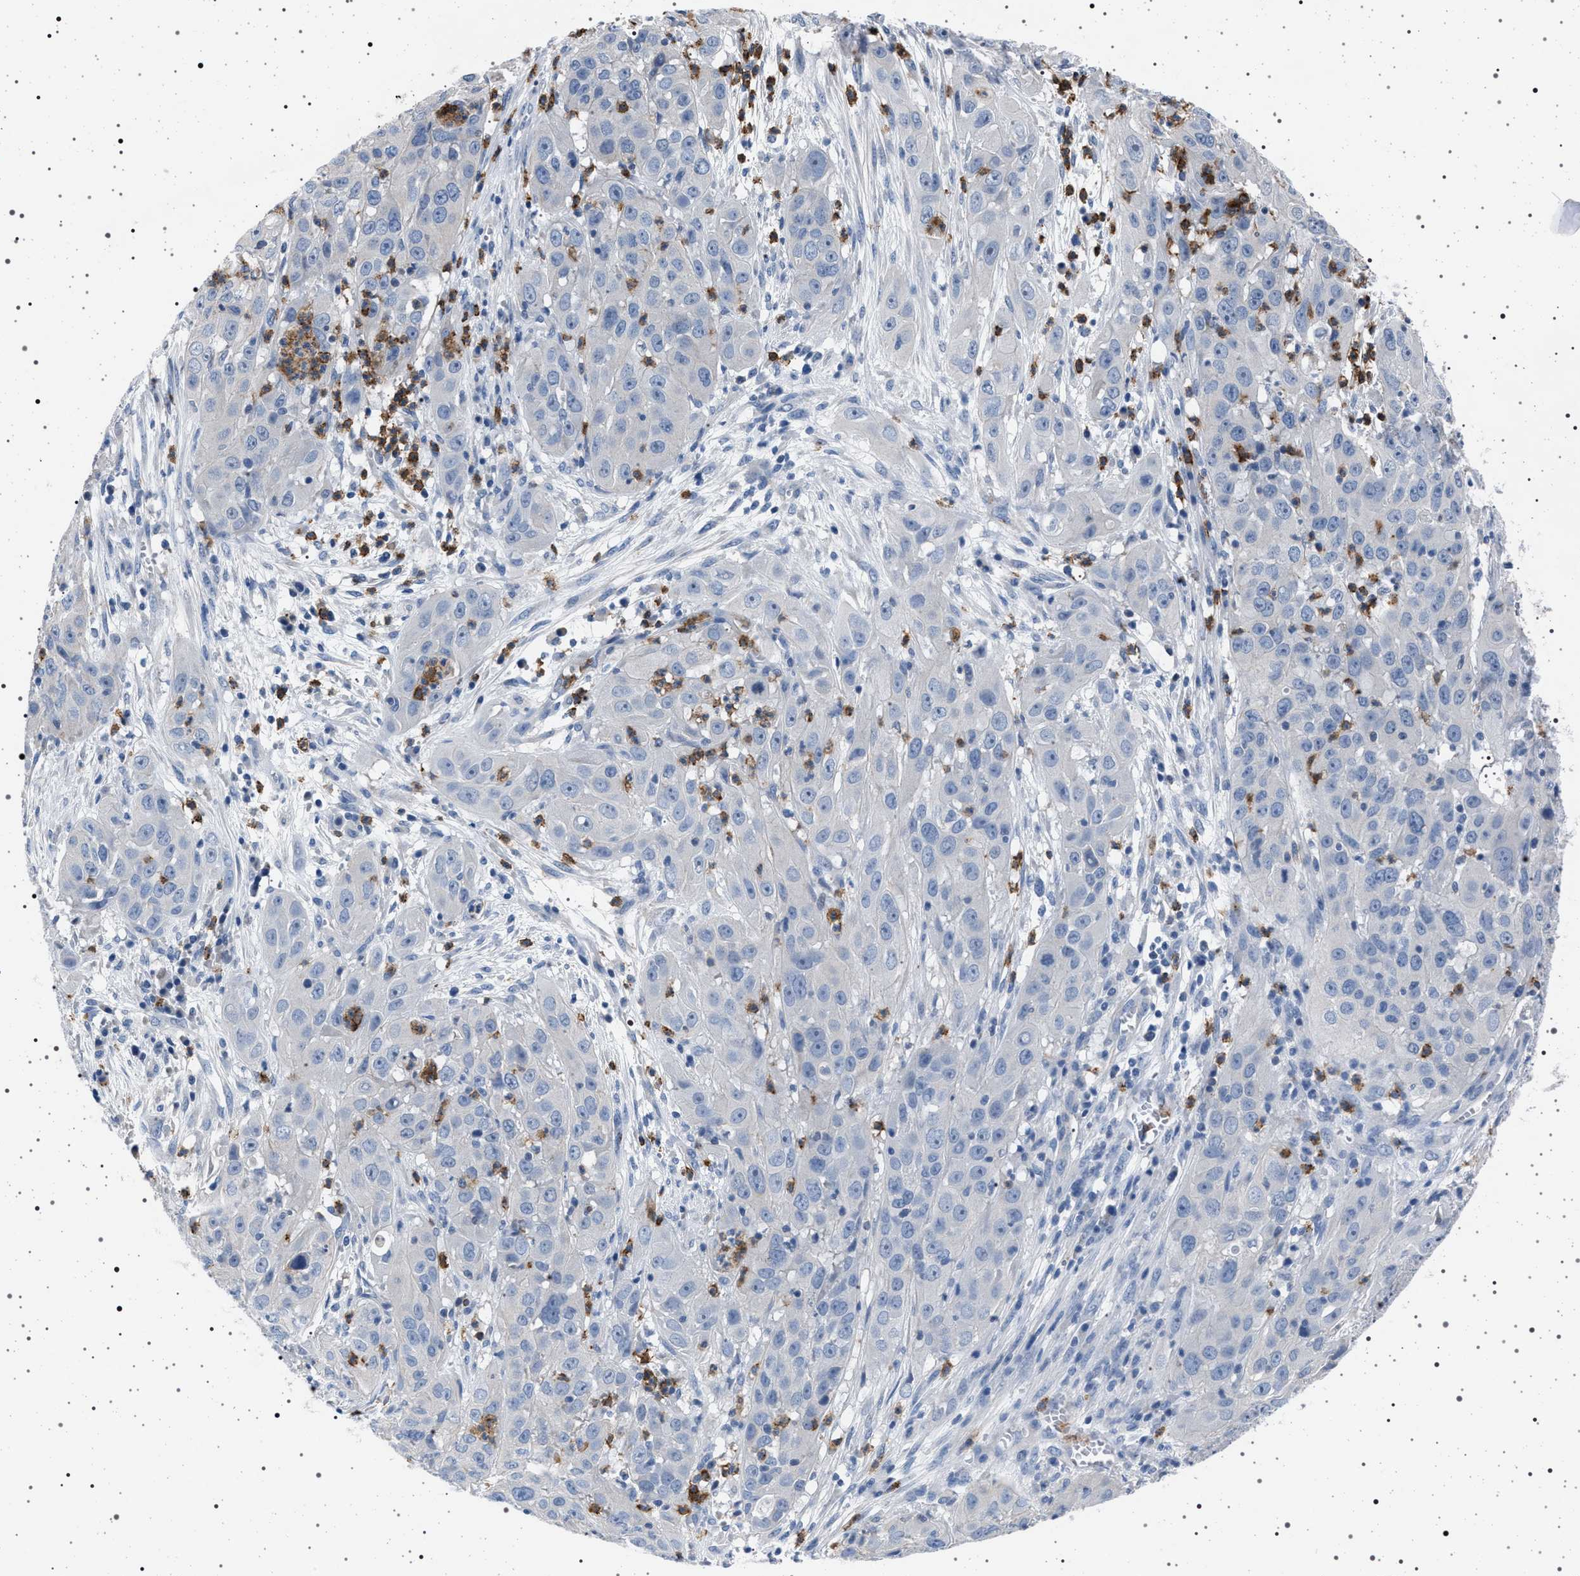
{"staining": {"intensity": "negative", "quantity": "none", "location": "none"}, "tissue": "cervical cancer", "cell_type": "Tumor cells", "image_type": "cancer", "snomed": [{"axis": "morphology", "description": "Squamous cell carcinoma, NOS"}, {"axis": "topography", "description": "Cervix"}], "caption": "Immunohistochemical staining of human cervical squamous cell carcinoma exhibits no significant expression in tumor cells.", "gene": "NAT9", "patient": {"sex": "female", "age": 32}}